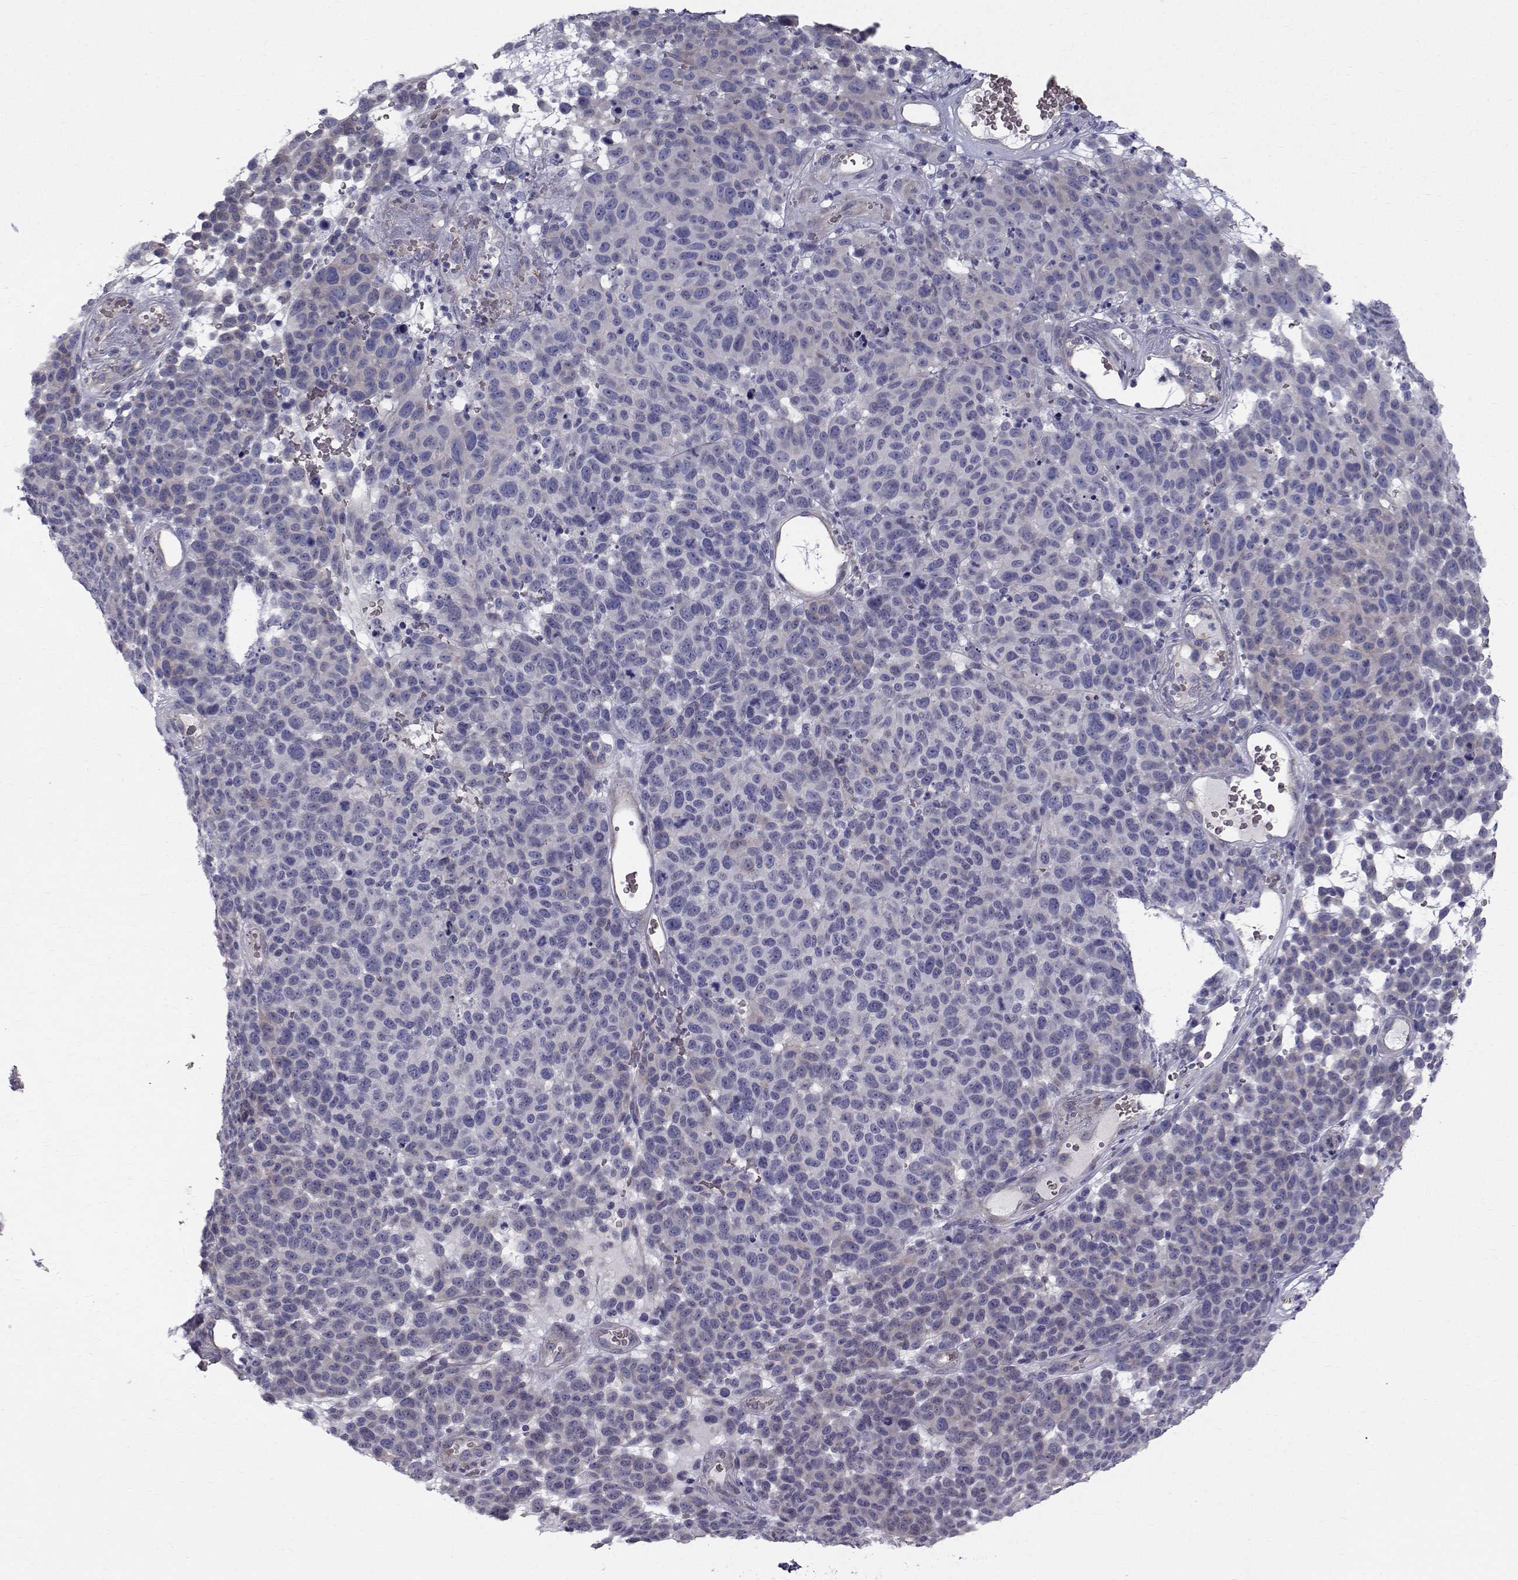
{"staining": {"intensity": "weak", "quantity": "<25%", "location": "cytoplasmic/membranous"}, "tissue": "melanoma", "cell_type": "Tumor cells", "image_type": "cancer", "snomed": [{"axis": "morphology", "description": "Malignant melanoma, NOS"}, {"axis": "topography", "description": "Skin"}], "caption": "Tumor cells show no significant positivity in melanoma.", "gene": "QPCT", "patient": {"sex": "male", "age": 59}}